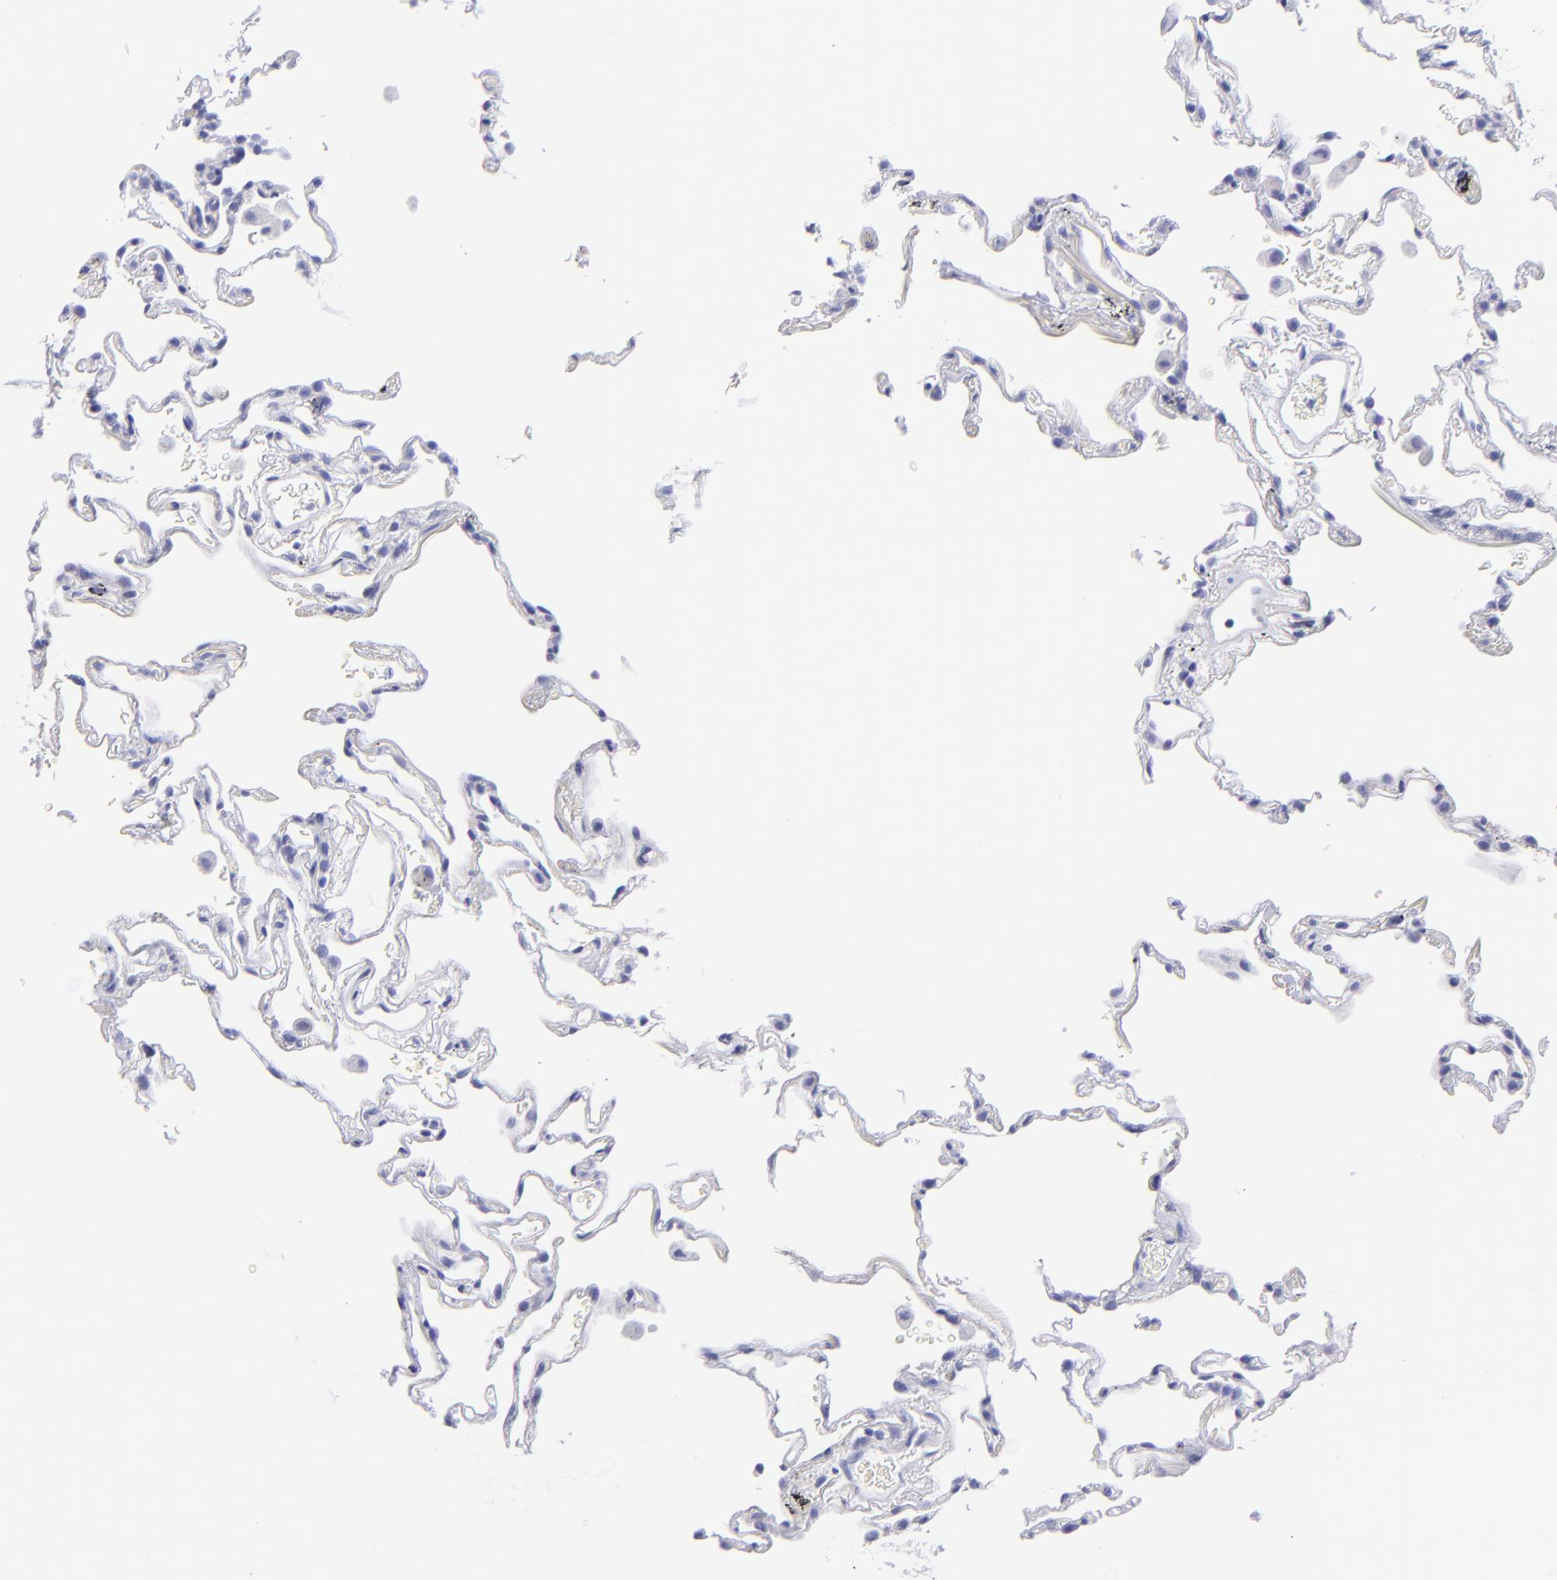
{"staining": {"intensity": "negative", "quantity": "none", "location": "none"}, "tissue": "lung", "cell_type": "Alveolar cells", "image_type": "normal", "snomed": [{"axis": "morphology", "description": "Normal tissue, NOS"}, {"axis": "morphology", "description": "Inflammation, NOS"}, {"axis": "topography", "description": "Lung"}], "caption": "DAB immunohistochemical staining of normal human lung exhibits no significant staining in alveolar cells. Brightfield microscopy of immunohistochemistry stained with DAB (3,3'-diaminobenzidine) (brown) and hematoxylin (blue), captured at high magnification.", "gene": "PIP", "patient": {"sex": "male", "age": 69}}